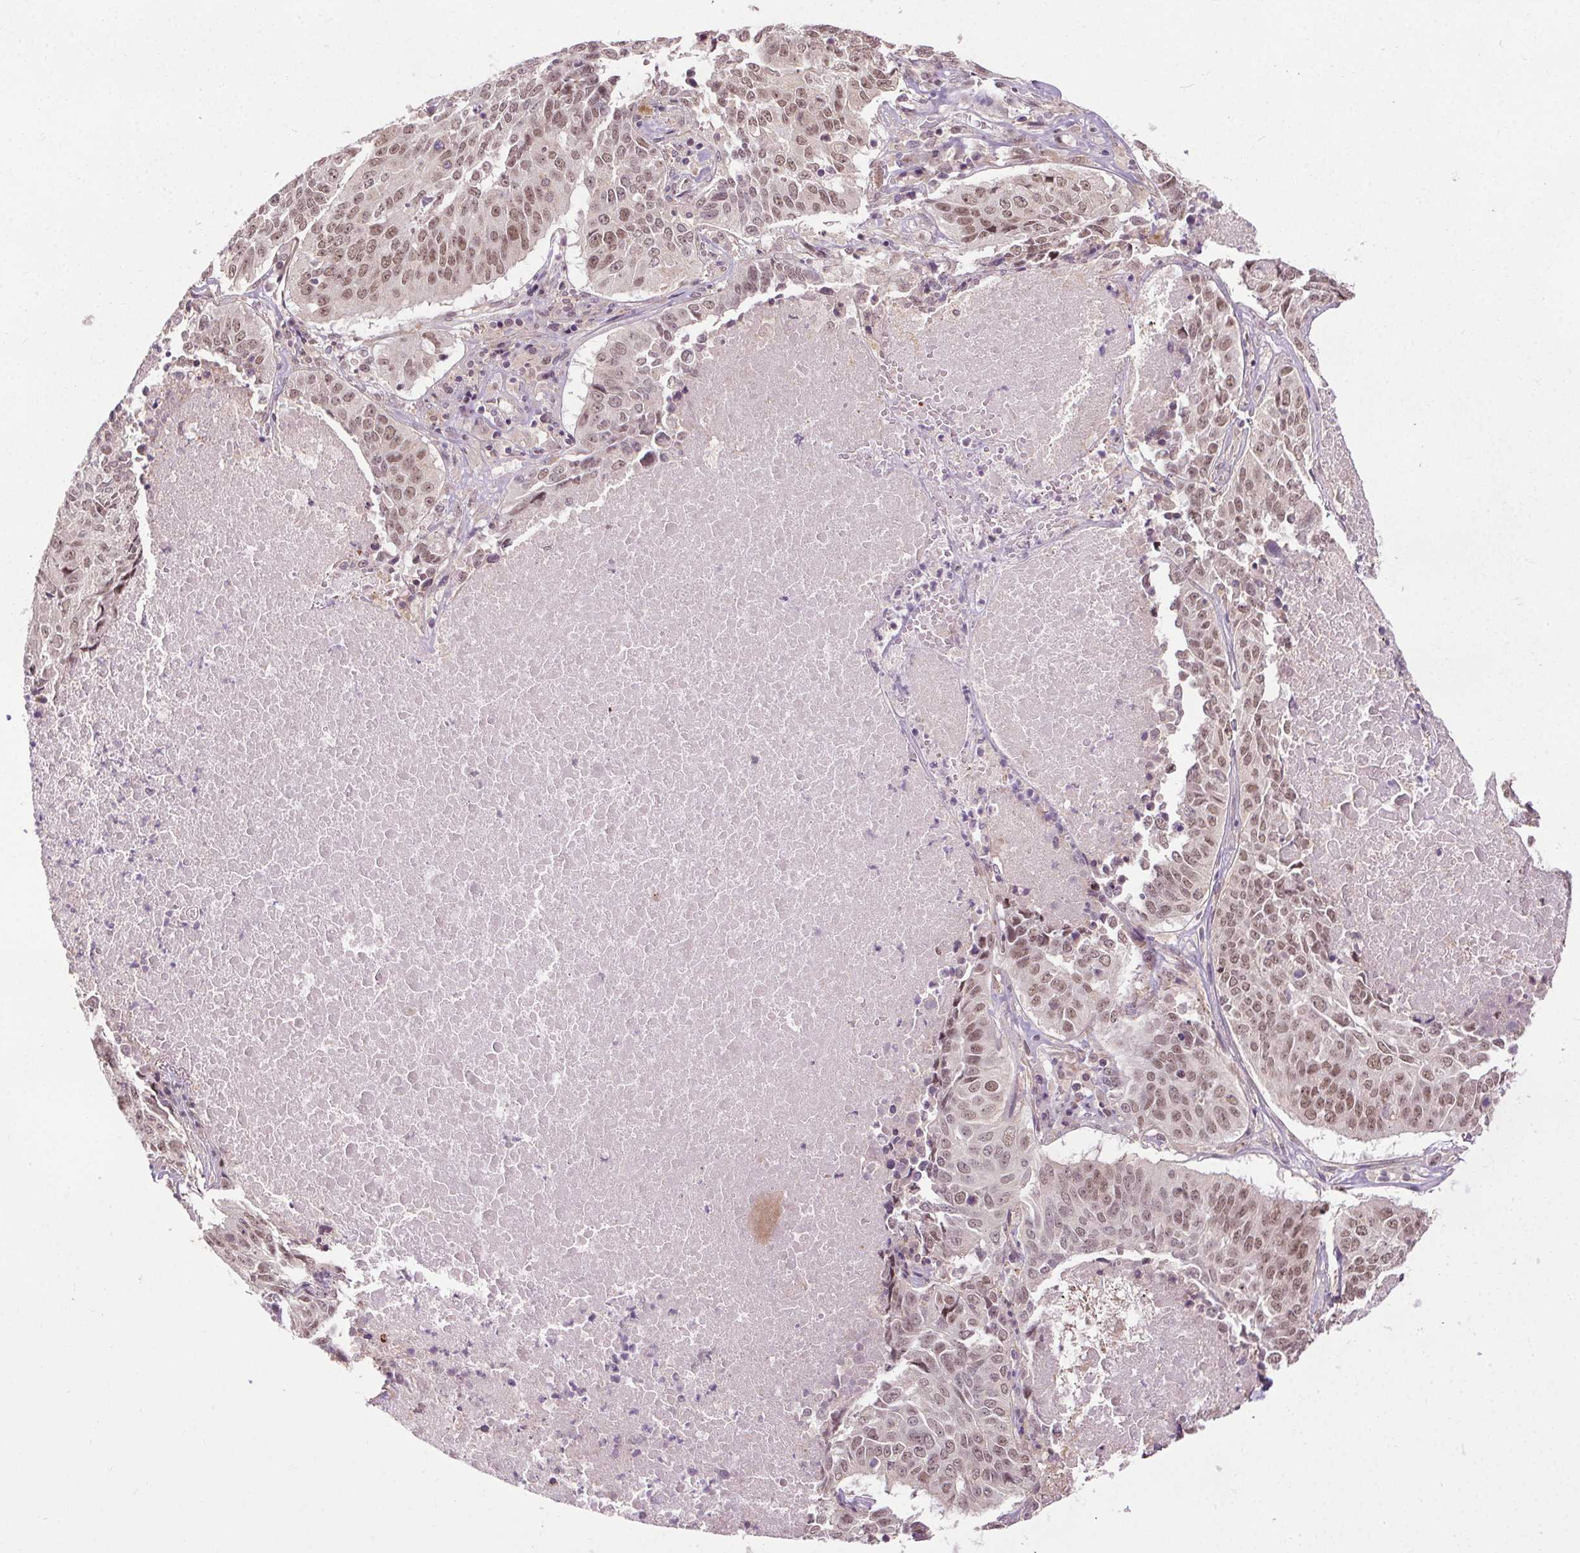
{"staining": {"intensity": "moderate", "quantity": ">75%", "location": "nuclear"}, "tissue": "lung cancer", "cell_type": "Tumor cells", "image_type": "cancer", "snomed": [{"axis": "morphology", "description": "Normal tissue, NOS"}, {"axis": "morphology", "description": "Squamous cell carcinoma, NOS"}, {"axis": "topography", "description": "Bronchus"}, {"axis": "topography", "description": "Lung"}], "caption": "This is an image of immunohistochemistry staining of lung squamous cell carcinoma, which shows moderate staining in the nuclear of tumor cells.", "gene": "MED6", "patient": {"sex": "male", "age": 64}}